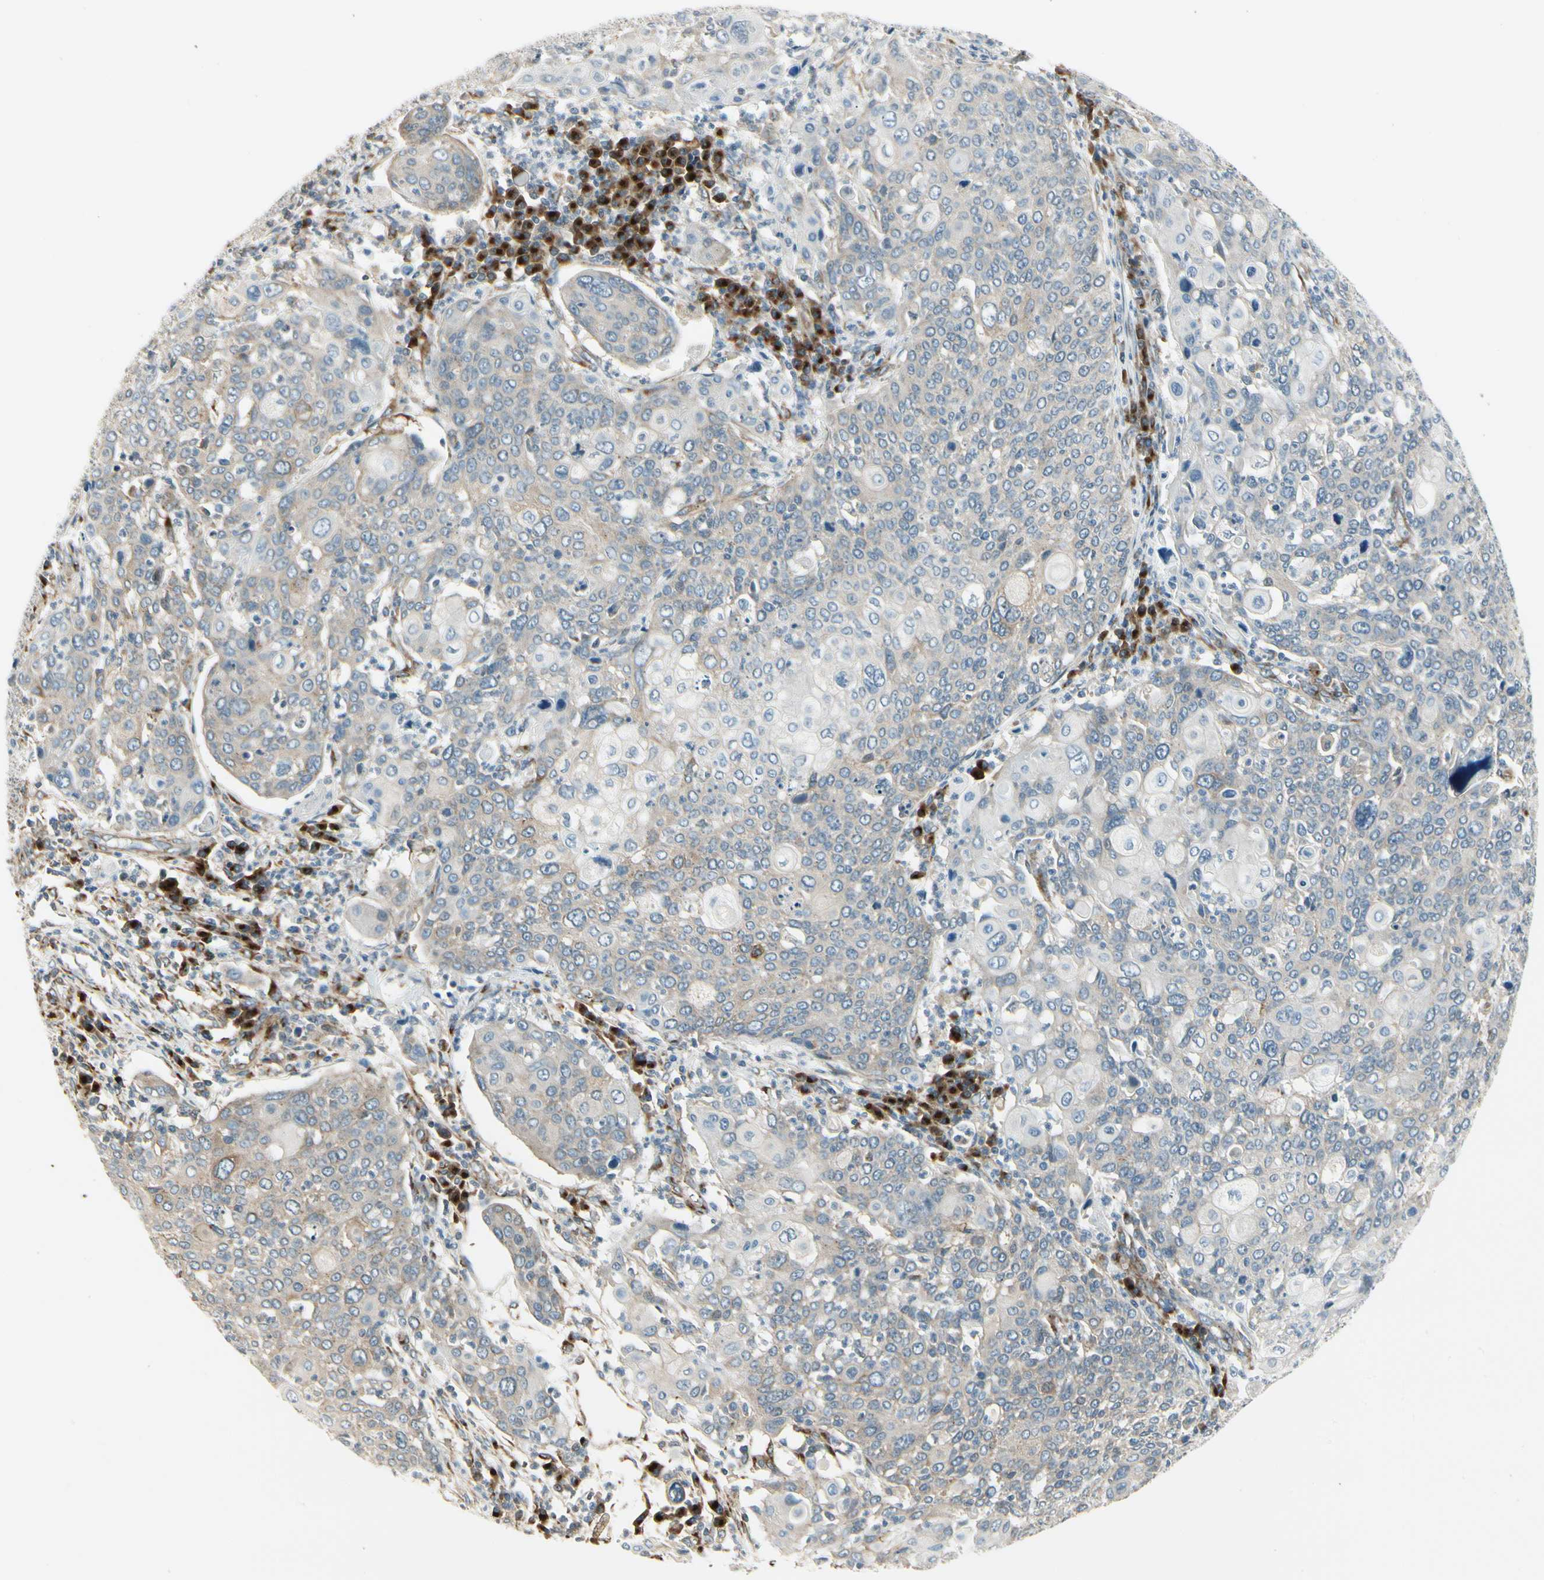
{"staining": {"intensity": "weak", "quantity": ">75%", "location": "cytoplasmic/membranous"}, "tissue": "cervical cancer", "cell_type": "Tumor cells", "image_type": "cancer", "snomed": [{"axis": "morphology", "description": "Squamous cell carcinoma, NOS"}, {"axis": "topography", "description": "Cervix"}], "caption": "Tumor cells show low levels of weak cytoplasmic/membranous expression in approximately >75% of cells in squamous cell carcinoma (cervical).", "gene": "MANSC1", "patient": {"sex": "female", "age": 40}}